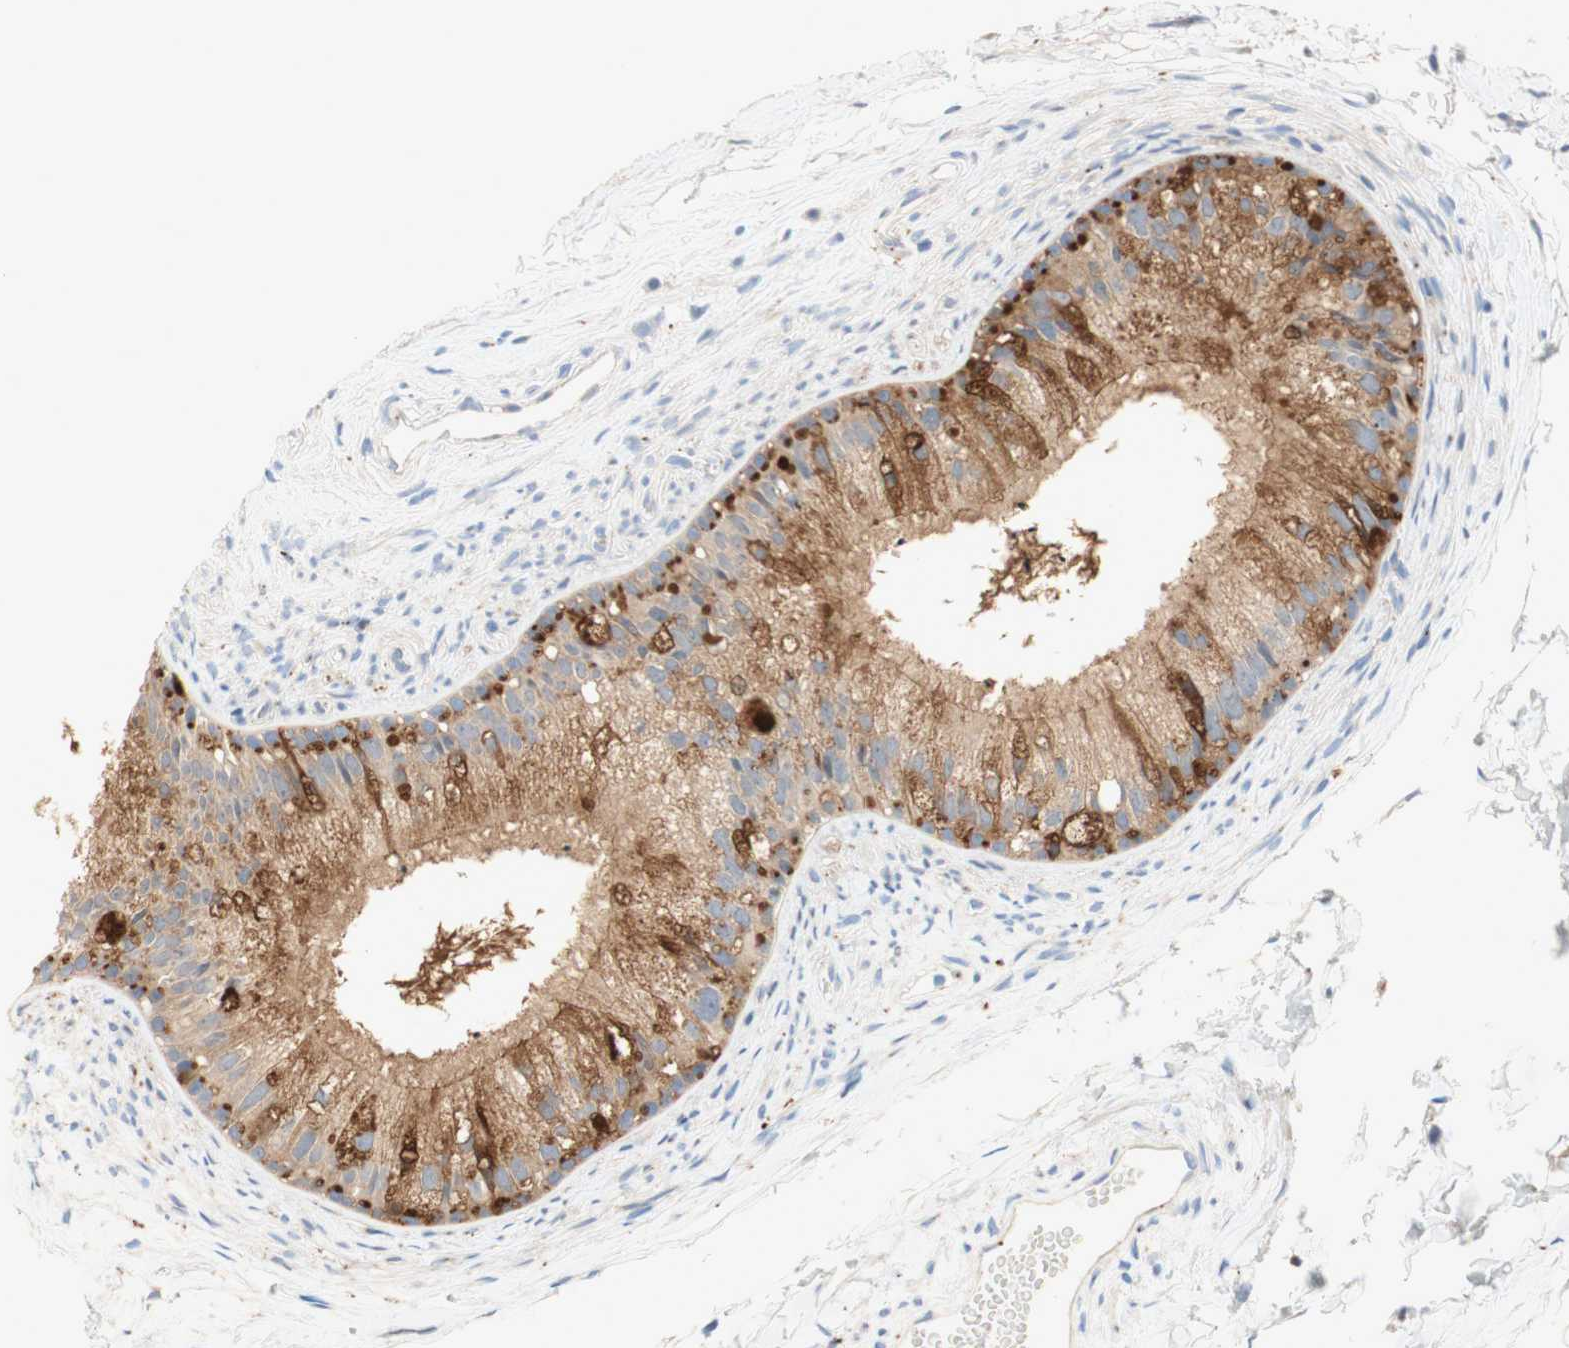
{"staining": {"intensity": "strong", "quantity": ">75%", "location": "cytoplasmic/membranous"}, "tissue": "epididymis", "cell_type": "Glandular cells", "image_type": "normal", "snomed": [{"axis": "morphology", "description": "Normal tissue, NOS"}, {"axis": "topography", "description": "Epididymis"}], "caption": "IHC staining of unremarkable epididymis, which exhibits high levels of strong cytoplasmic/membranous staining in approximately >75% of glandular cells indicating strong cytoplasmic/membranous protein positivity. The staining was performed using DAB (brown) for protein detection and nuclei were counterstained in hematoxylin (blue).", "gene": "PTPN21", "patient": {"sex": "male", "age": 56}}